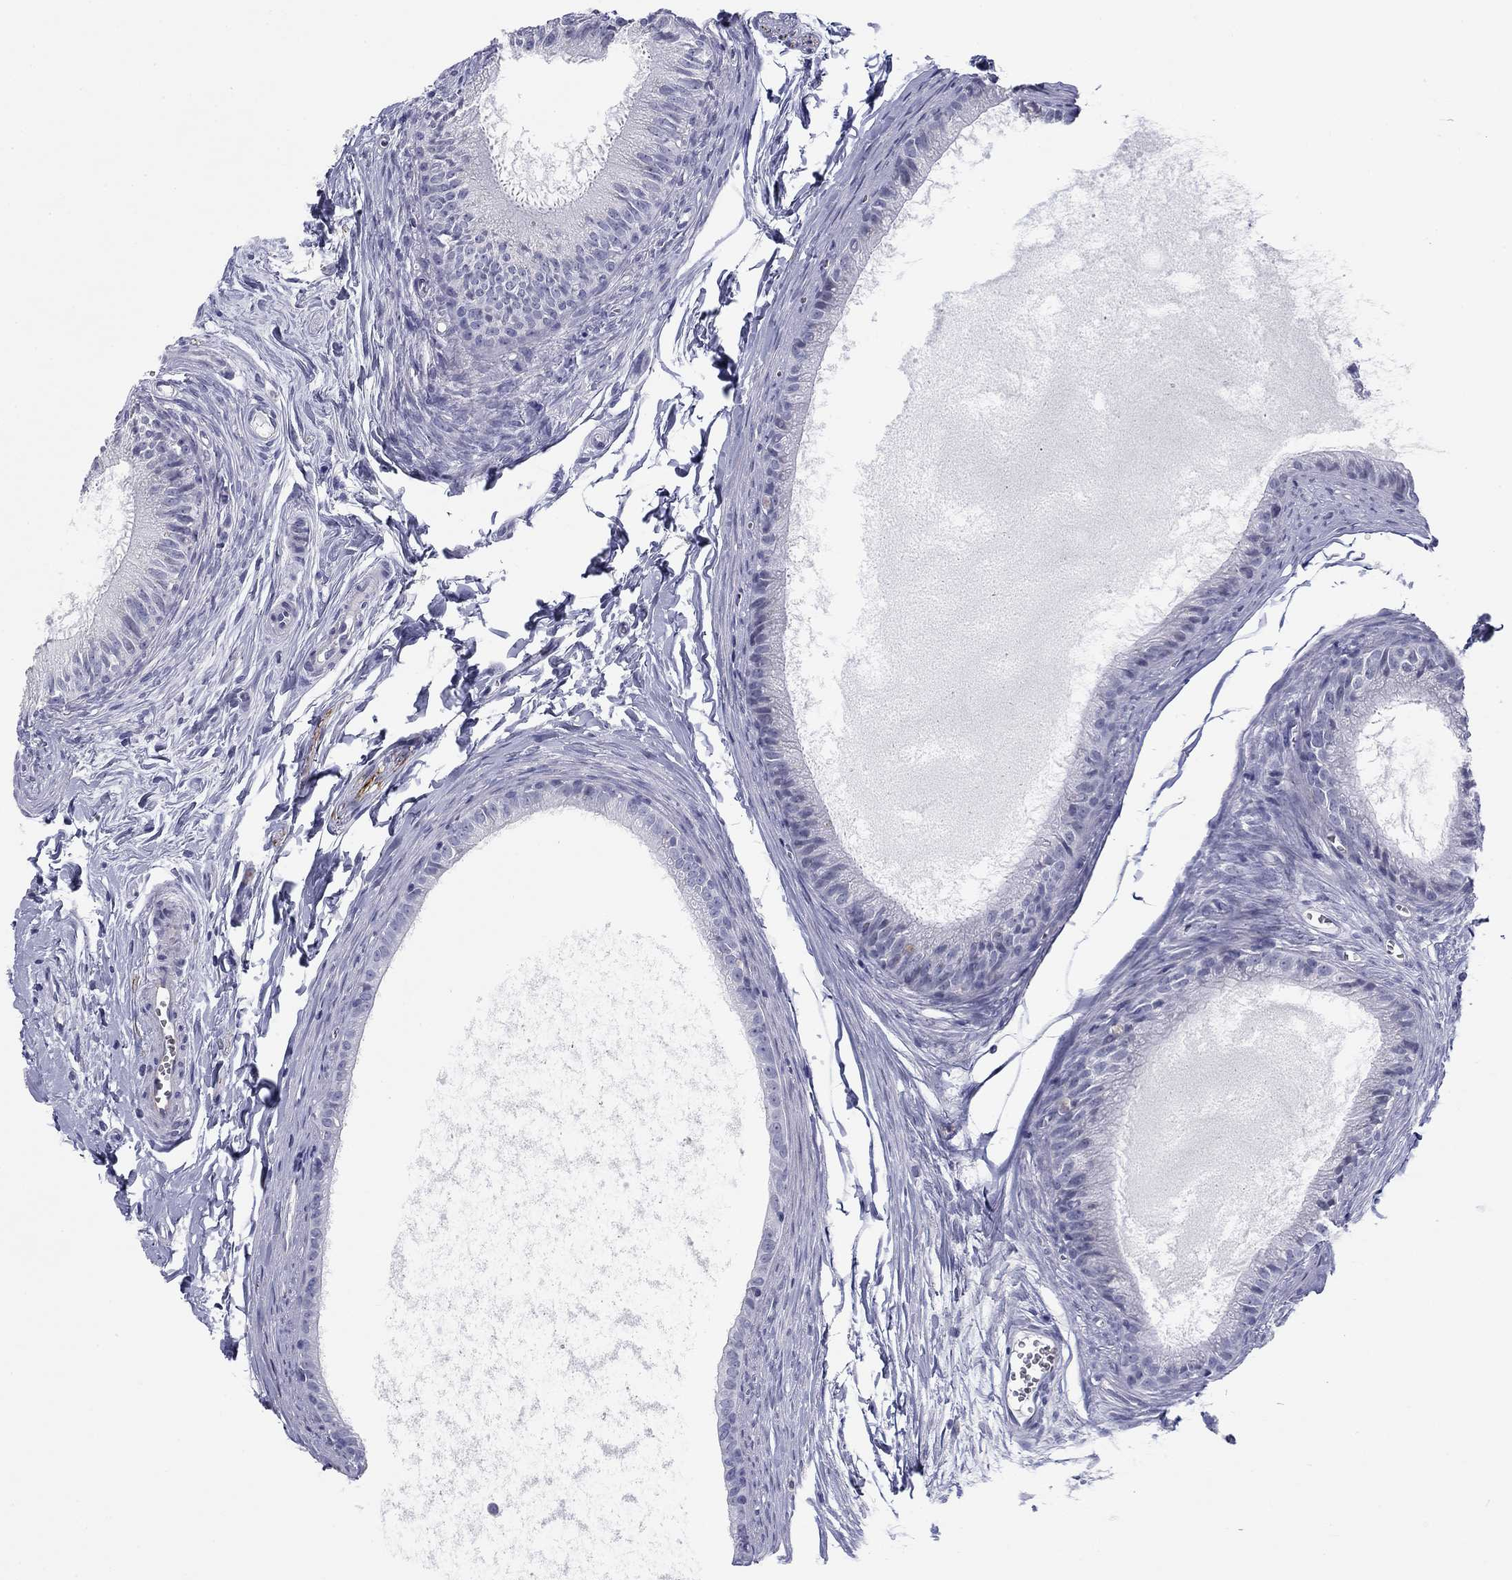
{"staining": {"intensity": "negative", "quantity": "none", "location": "none"}, "tissue": "epididymis", "cell_type": "Glandular cells", "image_type": "normal", "snomed": [{"axis": "morphology", "description": "Normal tissue, NOS"}, {"axis": "topography", "description": "Epididymis"}], "caption": "Immunohistochemistry of normal epididymis reveals no positivity in glandular cells.", "gene": "PRPH", "patient": {"sex": "male", "age": 51}}